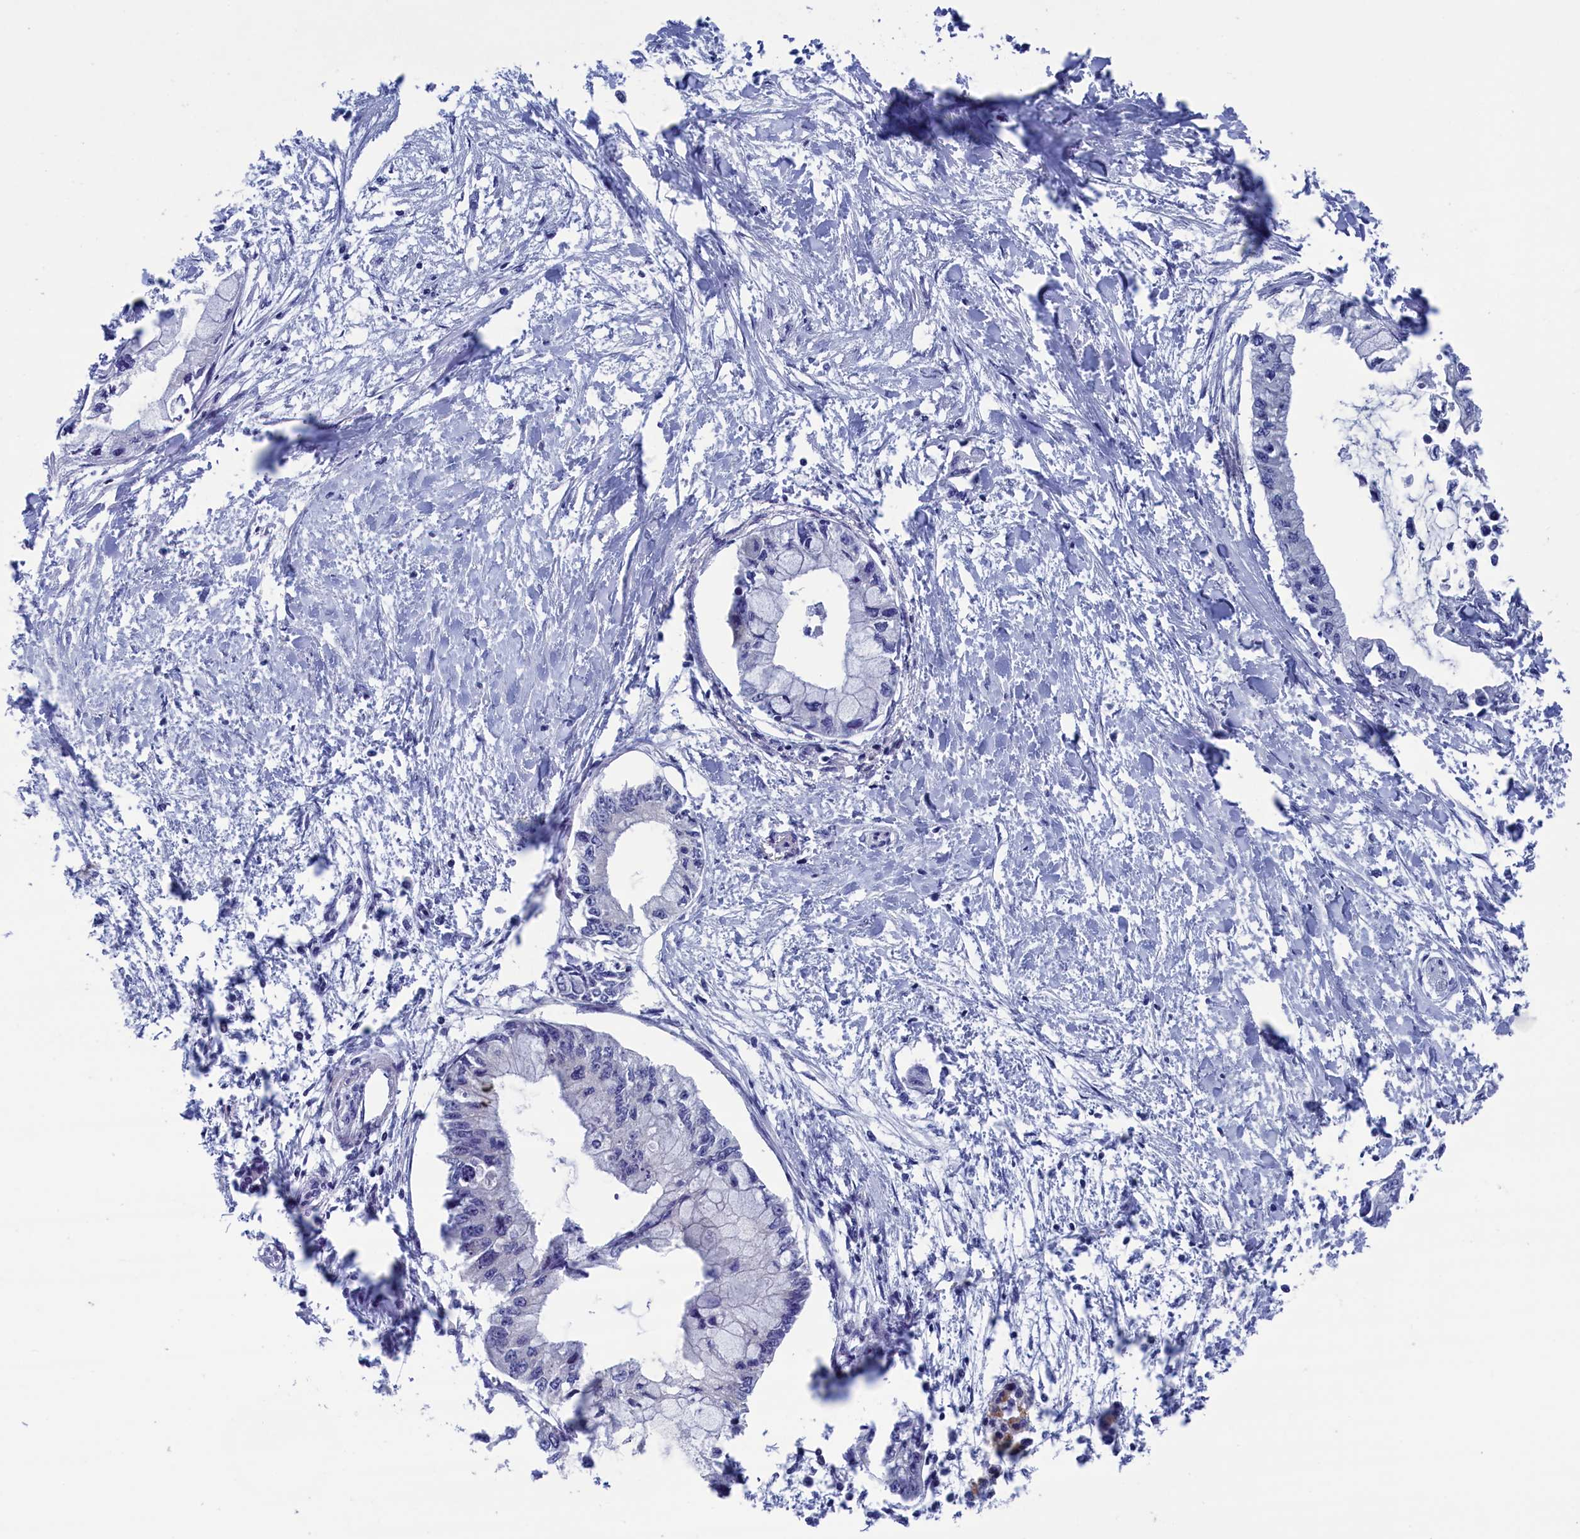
{"staining": {"intensity": "negative", "quantity": "none", "location": "none"}, "tissue": "pancreatic cancer", "cell_type": "Tumor cells", "image_type": "cancer", "snomed": [{"axis": "morphology", "description": "Adenocarcinoma, NOS"}, {"axis": "topography", "description": "Pancreas"}], "caption": "Photomicrograph shows no protein staining in tumor cells of adenocarcinoma (pancreatic) tissue.", "gene": "SPATA13", "patient": {"sex": "male", "age": 48}}